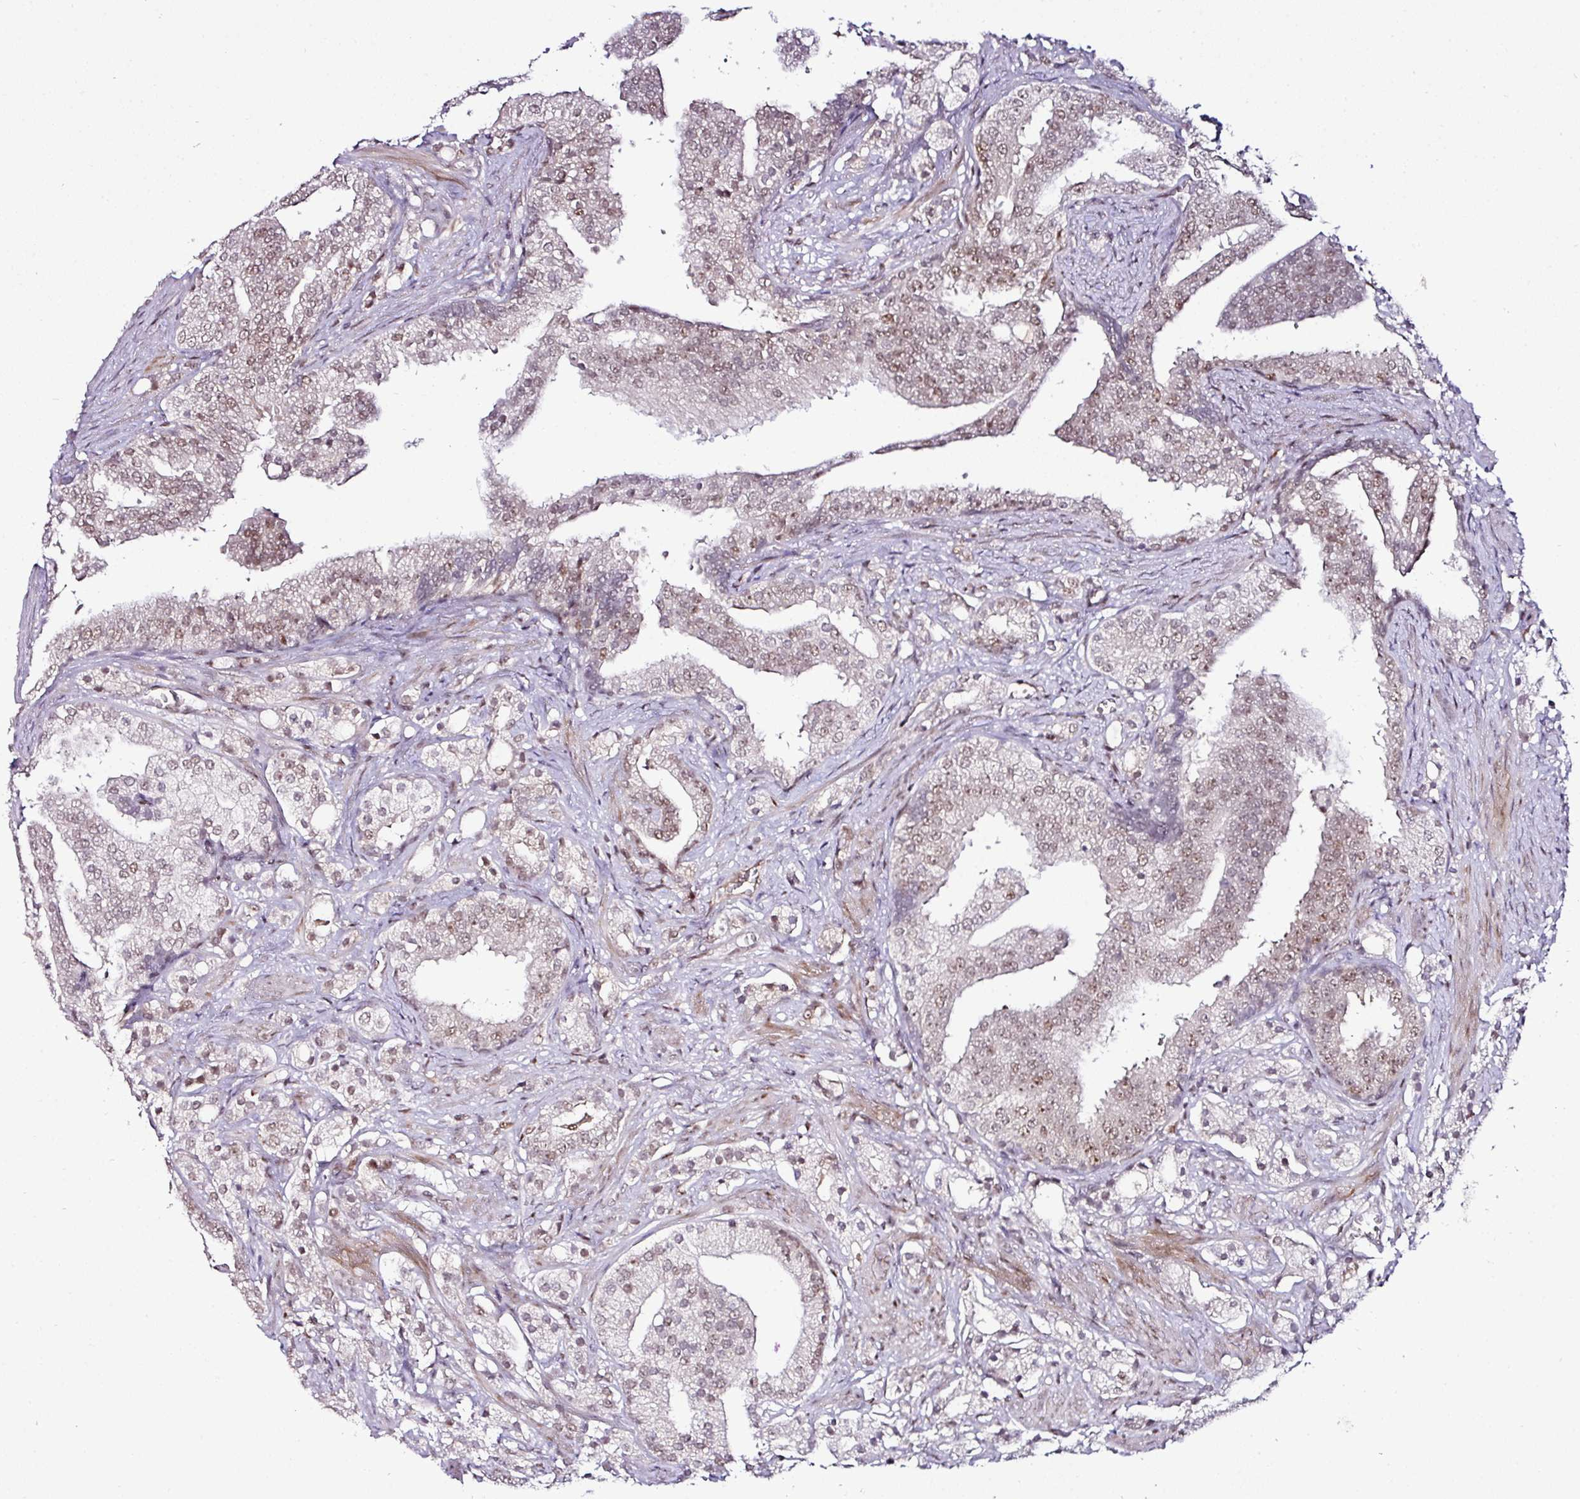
{"staining": {"intensity": "weak", "quantity": ">75%", "location": "nuclear"}, "tissue": "prostate cancer", "cell_type": "Tumor cells", "image_type": "cancer", "snomed": [{"axis": "morphology", "description": "Adenocarcinoma, High grade"}, {"axis": "topography", "description": "Prostate"}], "caption": "The photomicrograph shows a brown stain indicating the presence of a protein in the nuclear of tumor cells in prostate high-grade adenocarcinoma. (DAB (3,3'-diaminobenzidine) = brown stain, brightfield microscopy at high magnification).", "gene": "KLF16", "patient": {"sex": "male", "age": 50}}